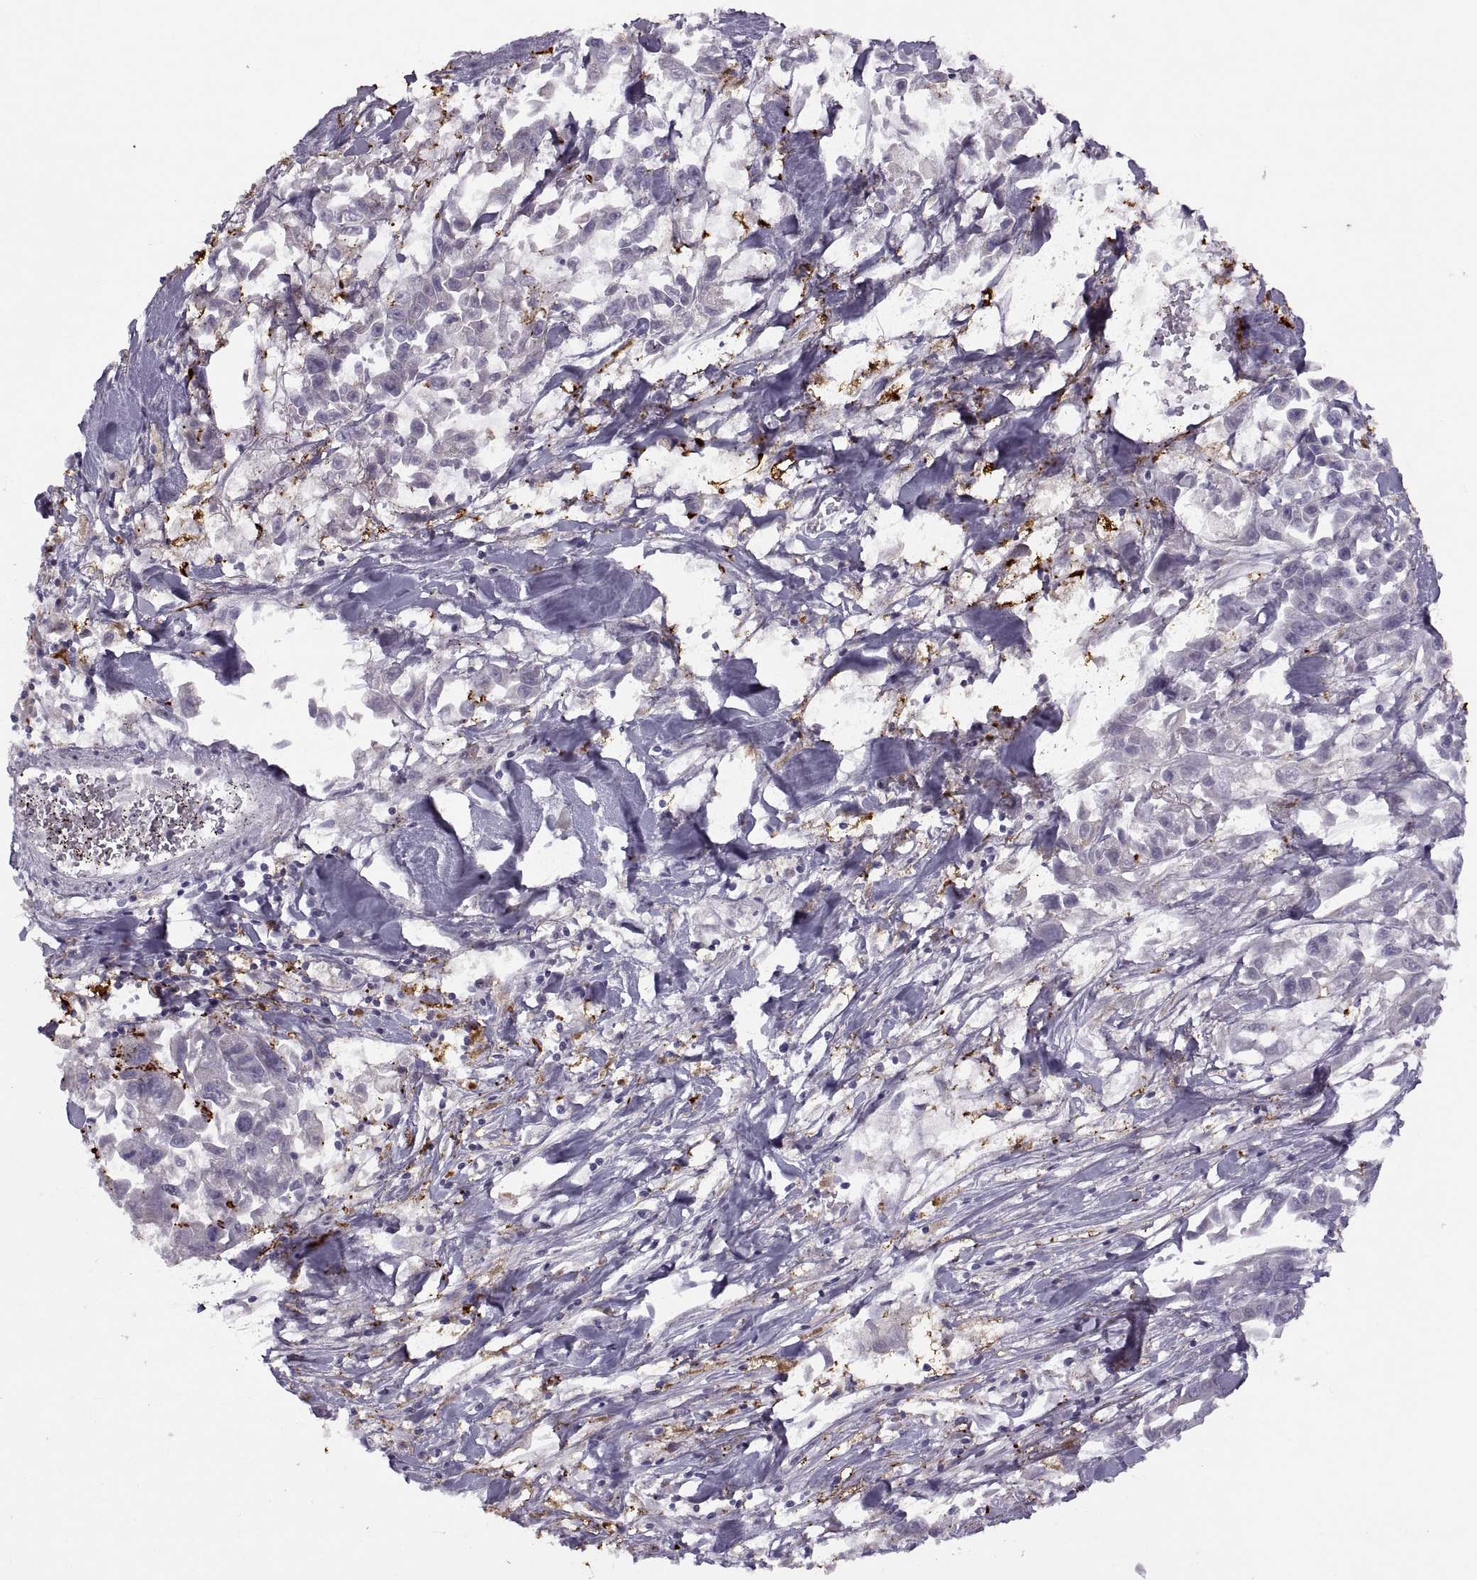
{"staining": {"intensity": "weak", "quantity": "<25%", "location": "cytoplasmic/membranous"}, "tissue": "pancreatic cancer", "cell_type": "Tumor cells", "image_type": "cancer", "snomed": [{"axis": "morphology", "description": "Adenocarcinoma, NOS"}, {"axis": "topography", "description": "Pancreas"}], "caption": "Immunohistochemistry micrograph of human pancreatic cancer (adenocarcinoma) stained for a protein (brown), which shows no staining in tumor cells.", "gene": "H2AP", "patient": {"sex": "female", "age": 83}}